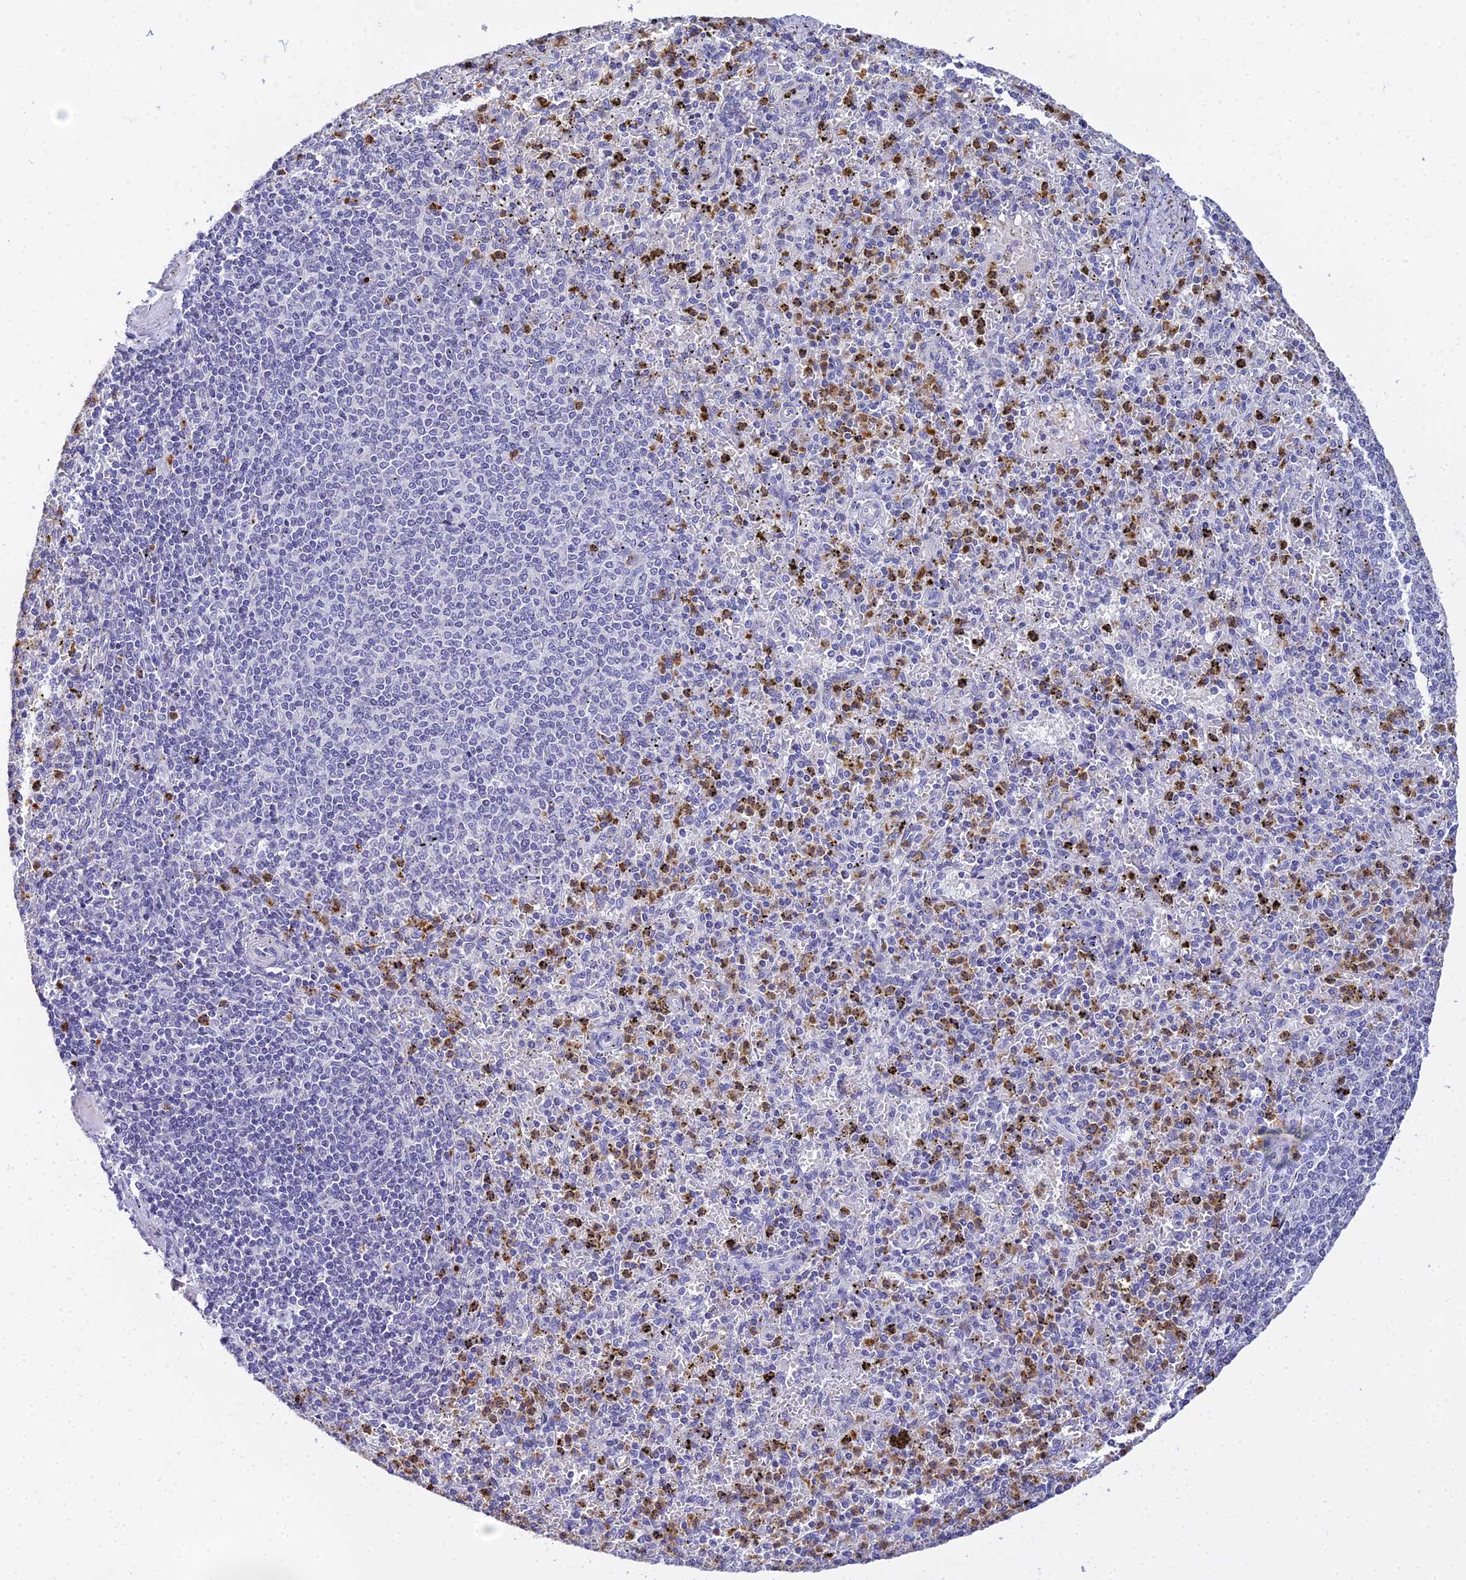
{"staining": {"intensity": "moderate", "quantity": "<25%", "location": "cytoplasmic/membranous"}, "tissue": "spleen", "cell_type": "Cells in red pulp", "image_type": "normal", "snomed": [{"axis": "morphology", "description": "Normal tissue, NOS"}, {"axis": "topography", "description": "Spleen"}], "caption": "Spleen was stained to show a protein in brown. There is low levels of moderate cytoplasmic/membranous expression in about <25% of cells in red pulp. Using DAB (3,3'-diaminobenzidine) (brown) and hematoxylin (blue) stains, captured at high magnification using brightfield microscopy.", "gene": "VWC2L", "patient": {"sex": "male", "age": 72}}